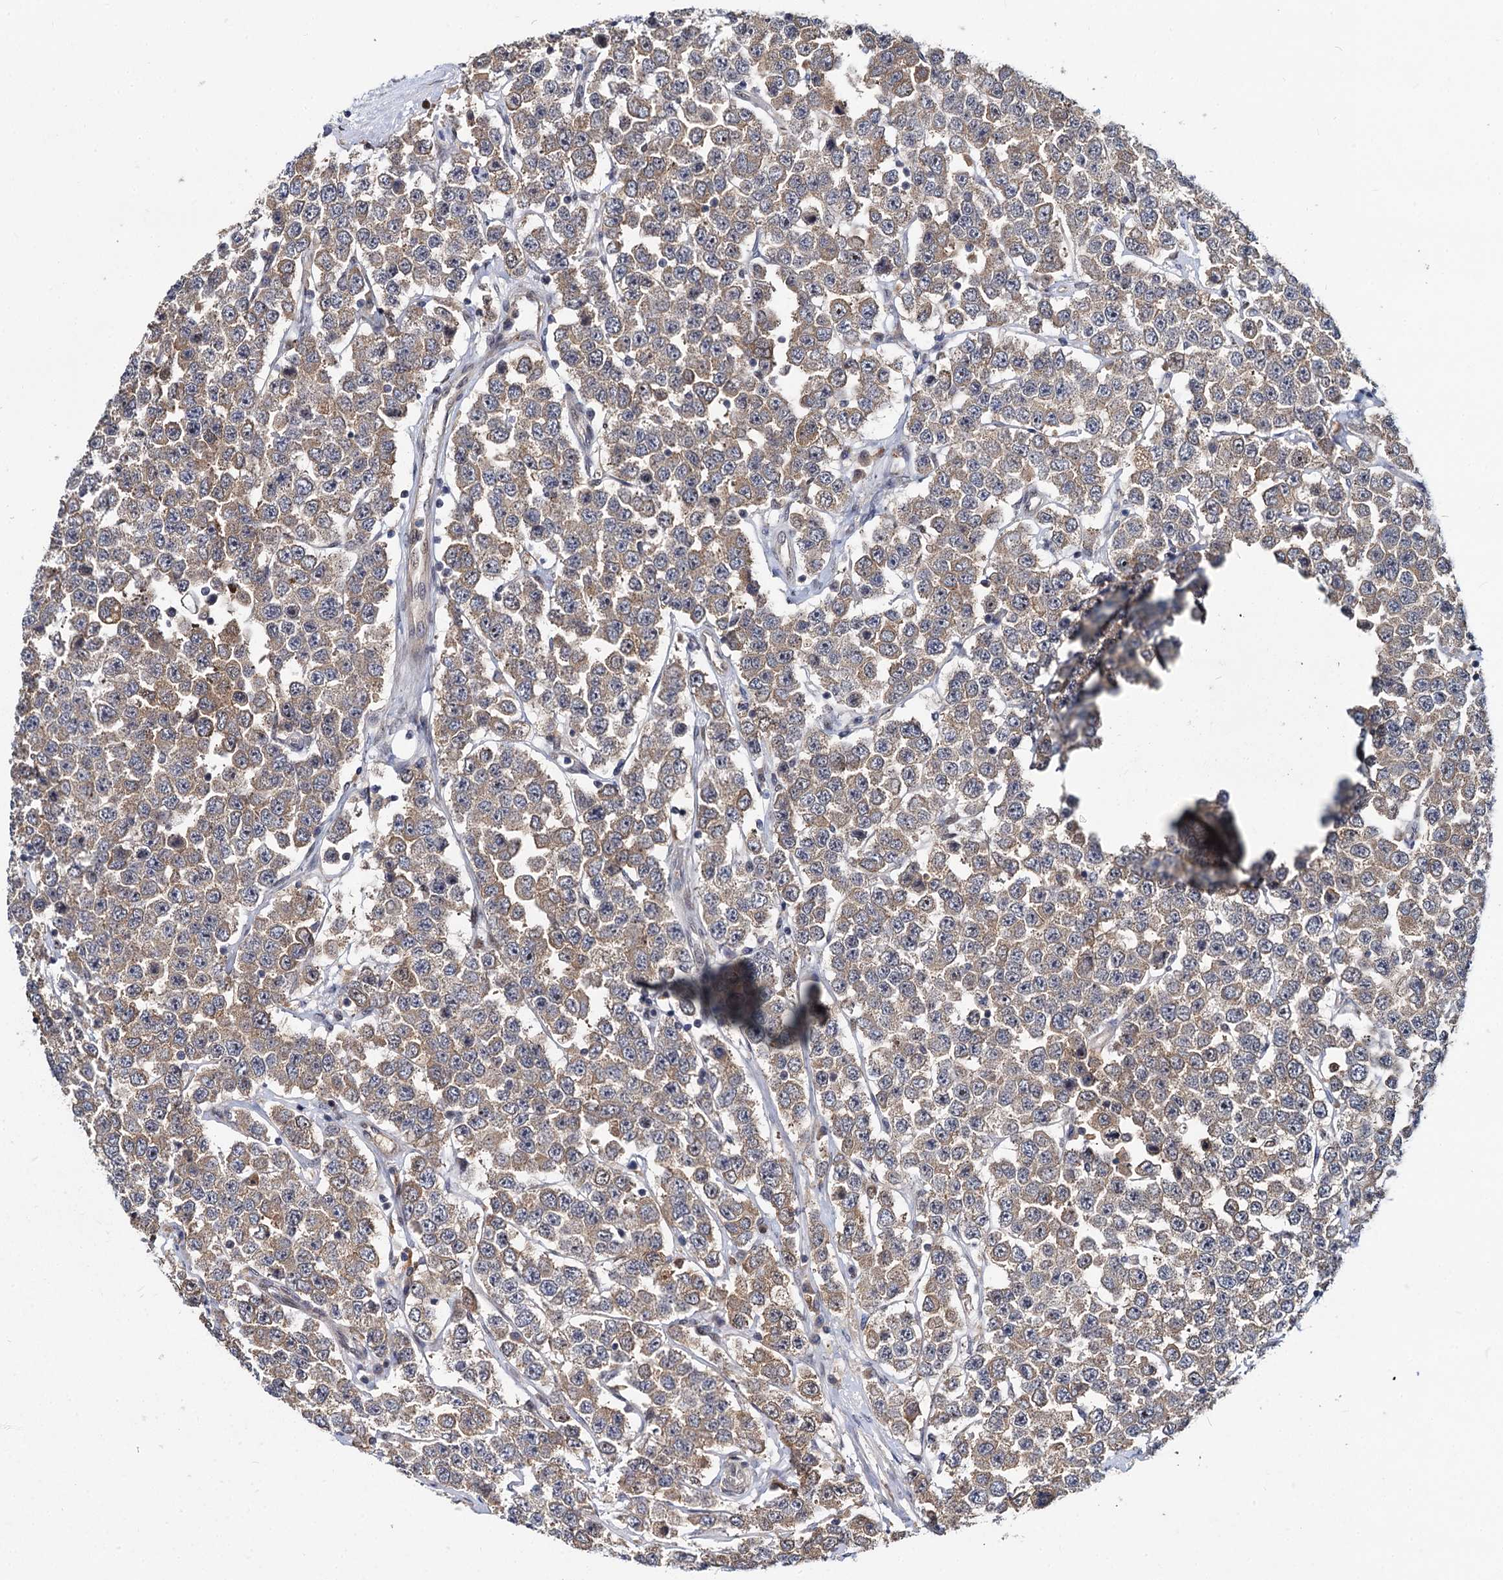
{"staining": {"intensity": "weak", "quantity": ">75%", "location": "cytoplasmic/membranous"}, "tissue": "testis cancer", "cell_type": "Tumor cells", "image_type": "cancer", "snomed": [{"axis": "morphology", "description": "Seminoma, NOS"}, {"axis": "topography", "description": "Testis"}], "caption": "Seminoma (testis) tissue displays weak cytoplasmic/membranous positivity in about >75% of tumor cells (Brightfield microscopy of DAB IHC at high magnification).", "gene": "MAML2", "patient": {"sex": "male", "age": 28}}